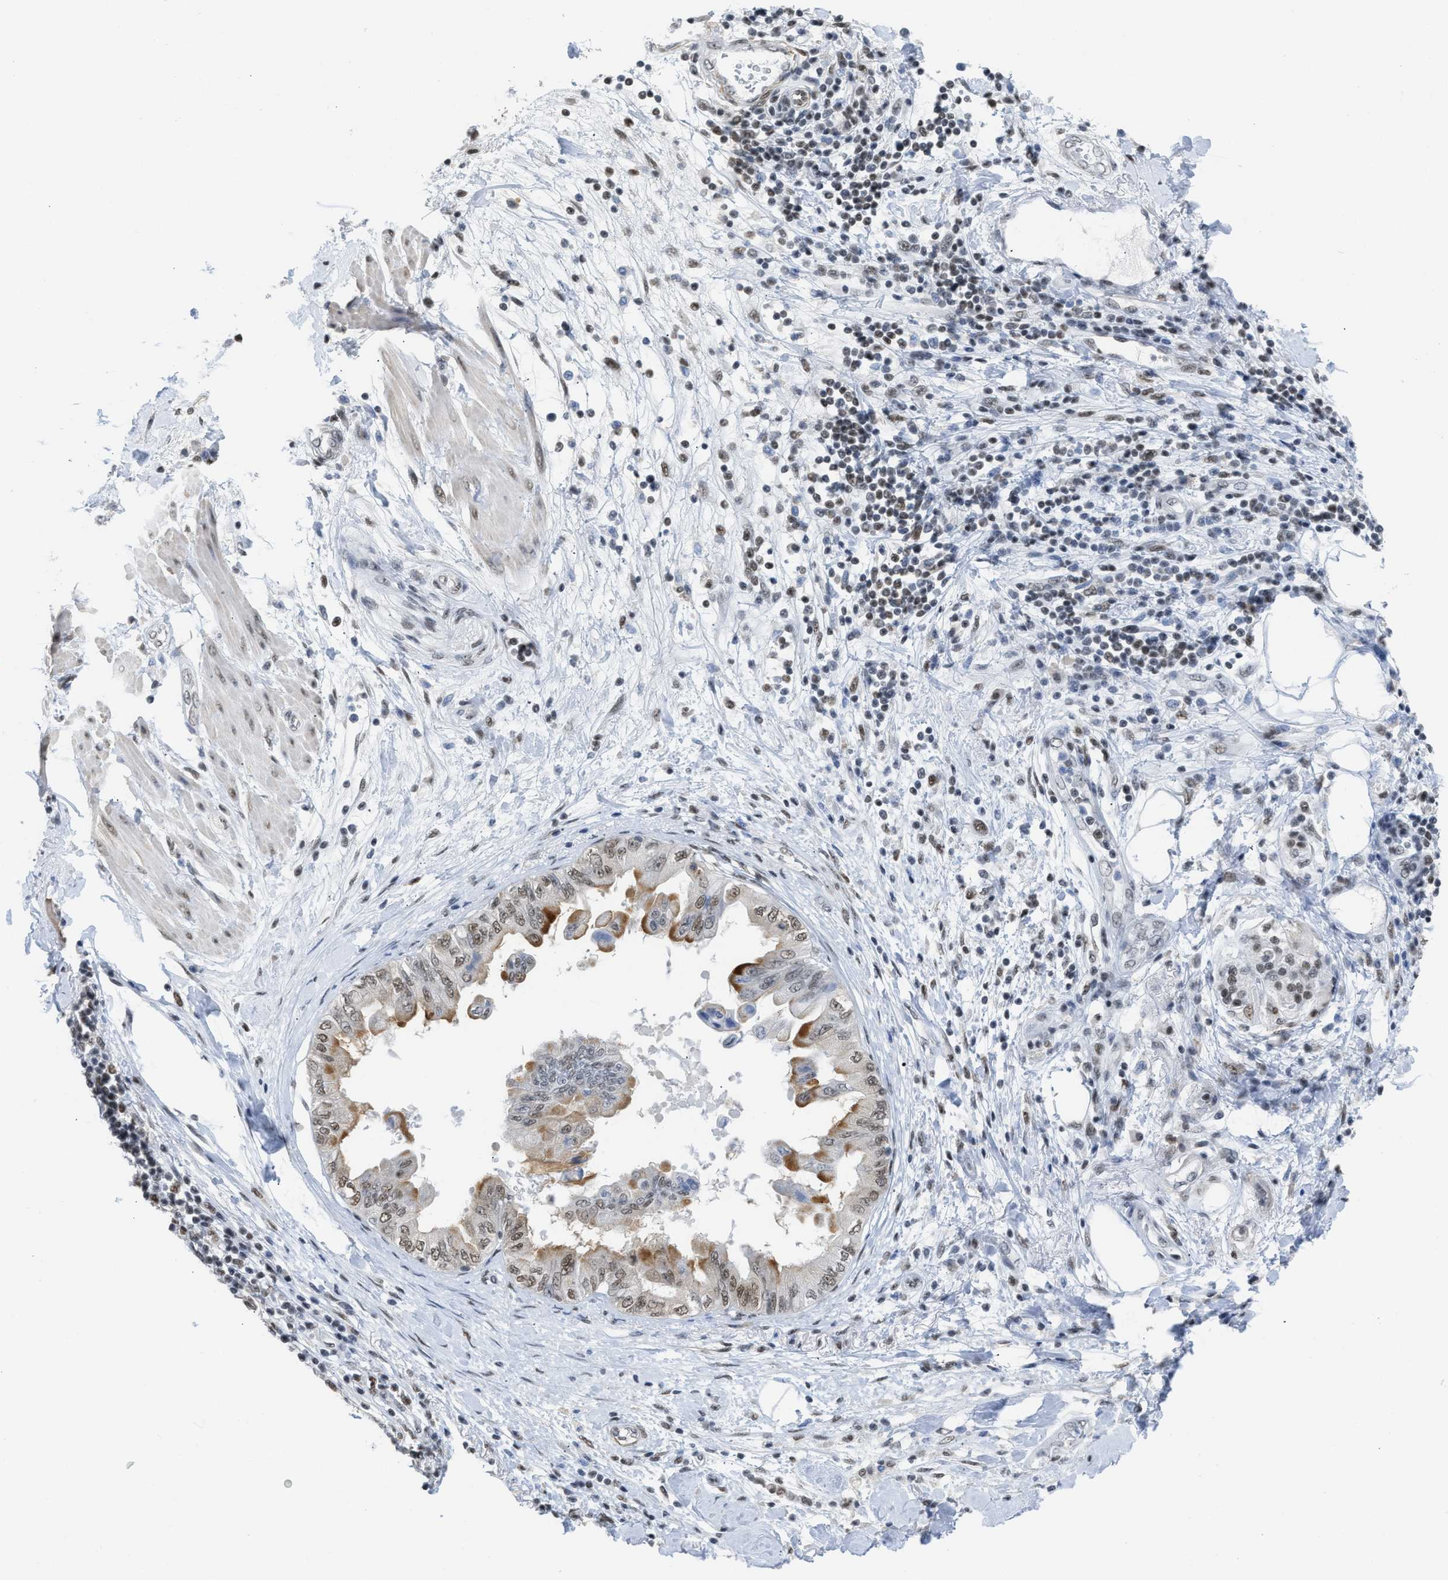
{"staining": {"intensity": "negative", "quantity": "none", "location": "none"}, "tissue": "adipose tissue", "cell_type": "Adipocytes", "image_type": "normal", "snomed": [{"axis": "morphology", "description": "Normal tissue, NOS"}, {"axis": "morphology", "description": "Adenocarcinoma, NOS"}, {"axis": "topography", "description": "Duodenum"}, {"axis": "topography", "description": "Peripheral nerve tissue"}], "caption": "The IHC micrograph has no significant staining in adipocytes of adipose tissue. Nuclei are stained in blue.", "gene": "SCAF4", "patient": {"sex": "female", "age": 60}}